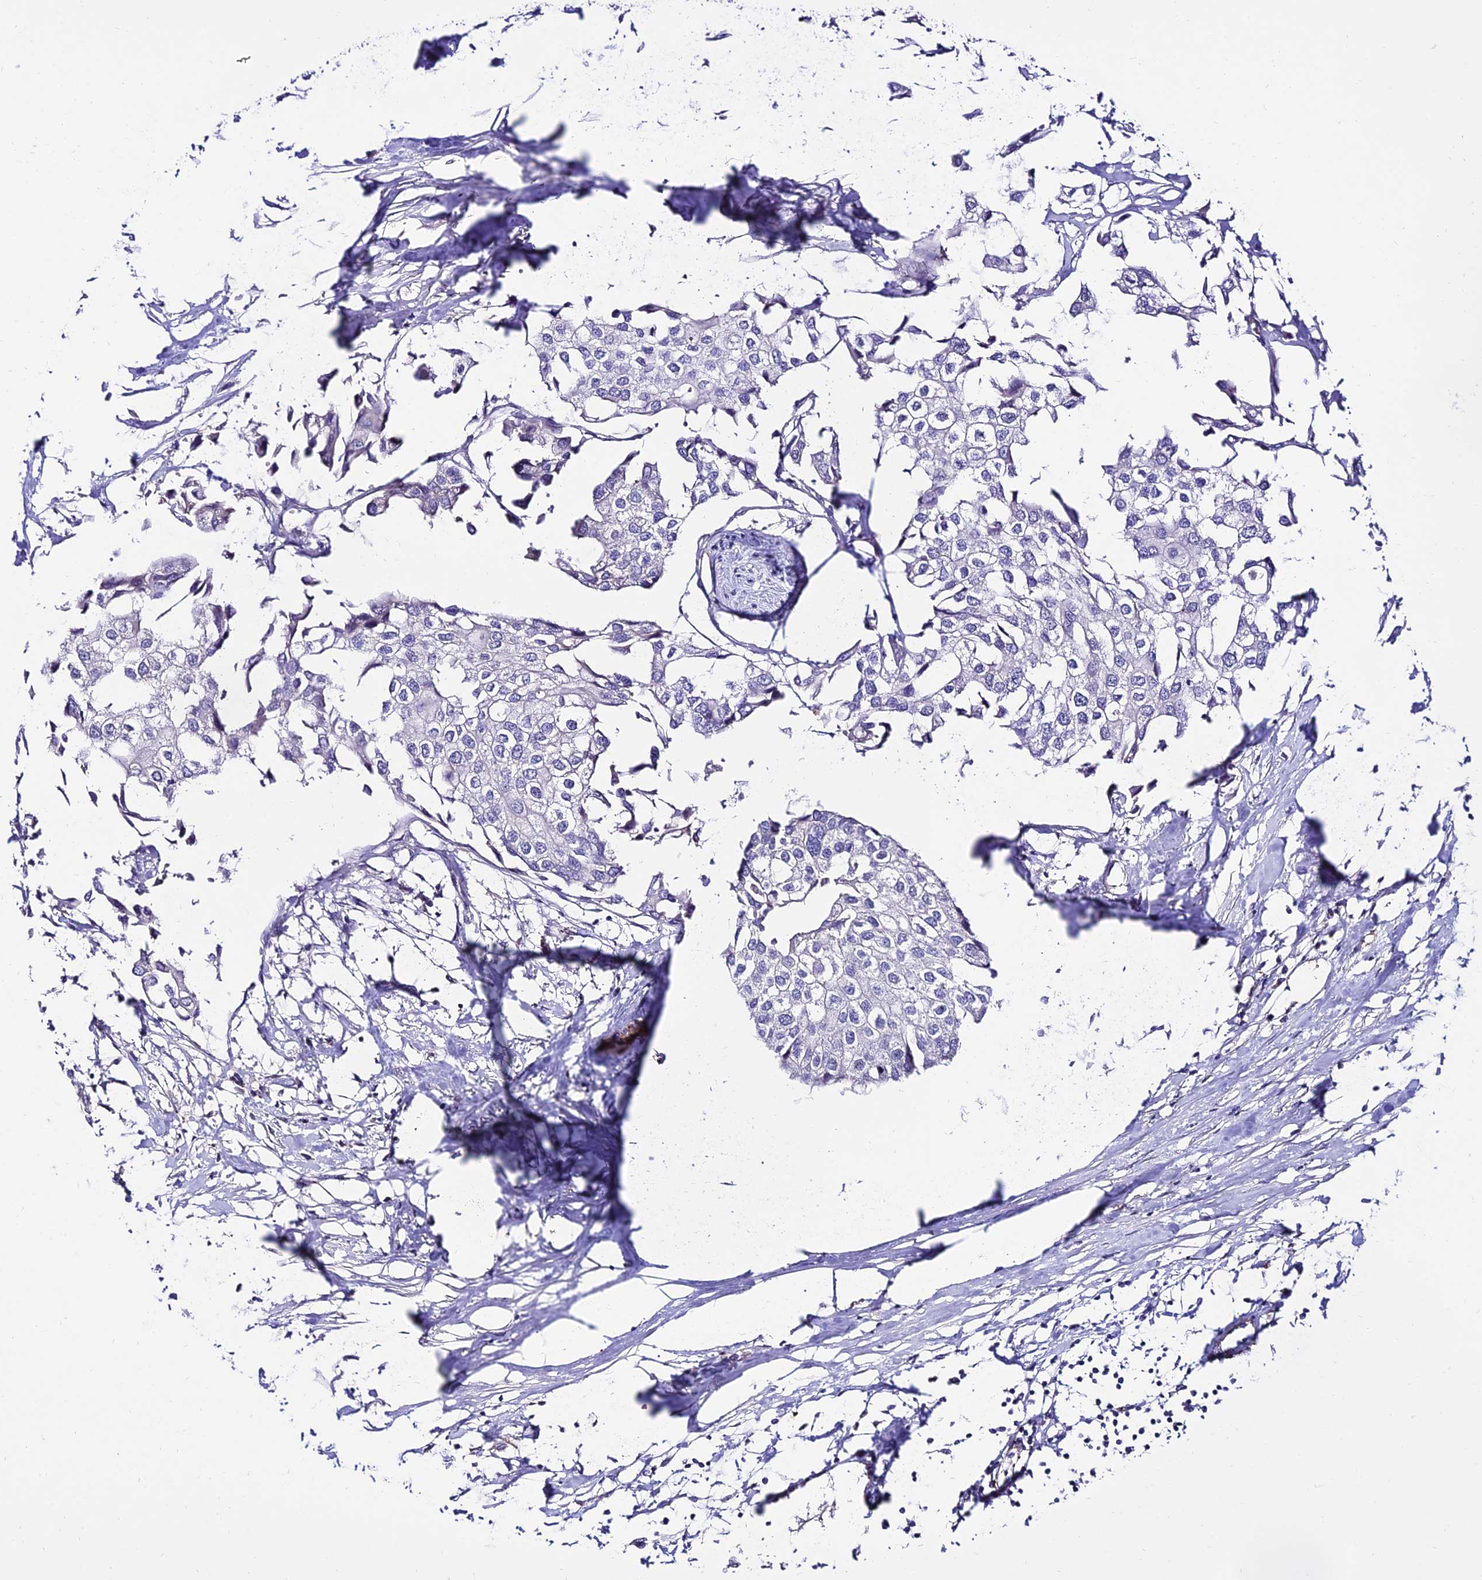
{"staining": {"intensity": "negative", "quantity": "none", "location": "none"}, "tissue": "urothelial cancer", "cell_type": "Tumor cells", "image_type": "cancer", "snomed": [{"axis": "morphology", "description": "Urothelial carcinoma, High grade"}, {"axis": "topography", "description": "Urinary bladder"}], "caption": "Tumor cells show no significant protein staining in urothelial carcinoma (high-grade).", "gene": "ALDH3B2", "patient": {"sex": "male", "age": 64}}